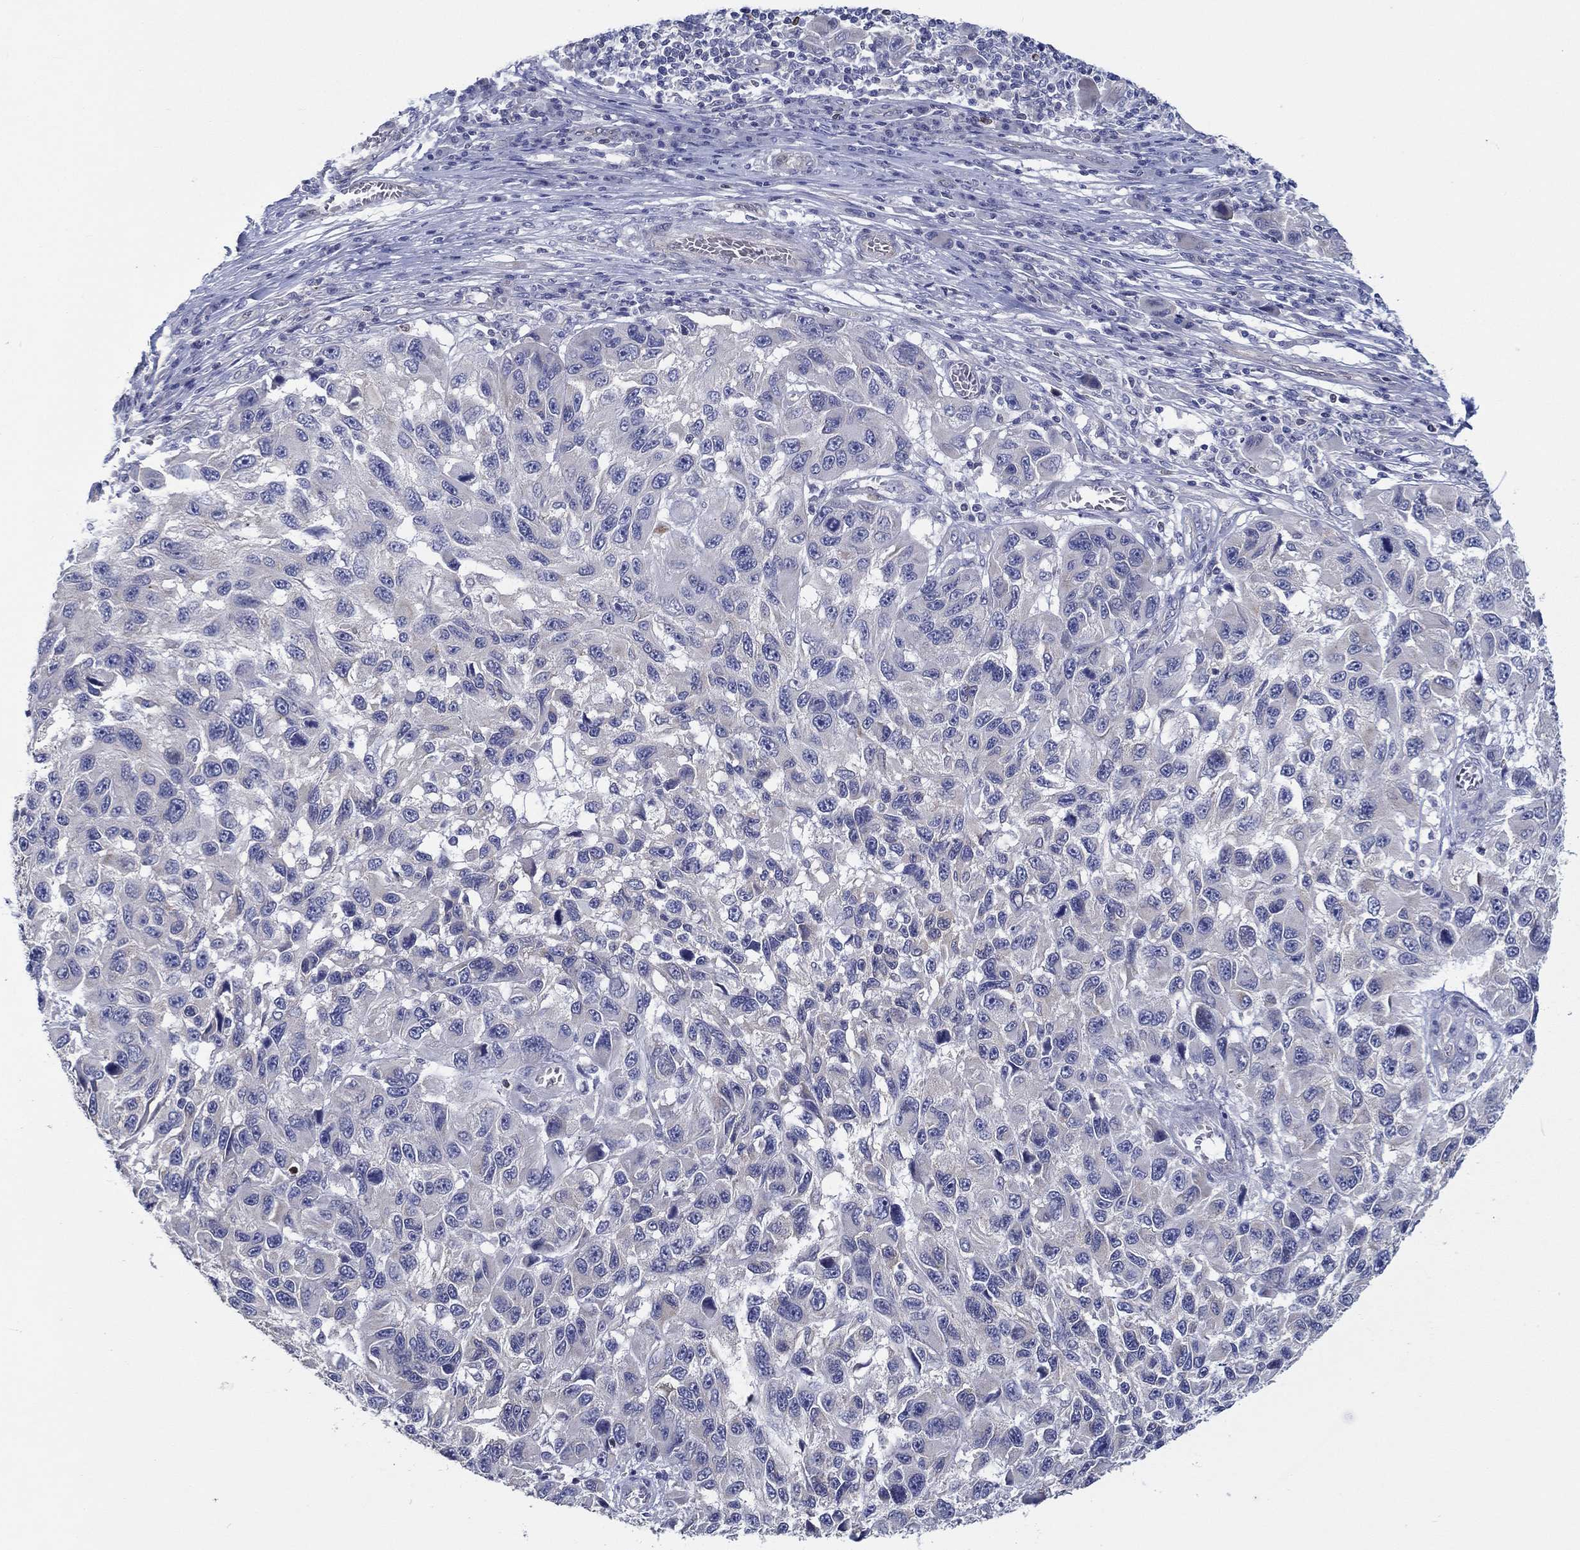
{"staining": {"intensity": "negative", "quantity": "none", "location": "none"}, "tissue": "melanoma", "cell_type": "Tumor cells", "image_type": "cancer", "snomed": [{"axis": "morphology", "description": "Malignant melanoma, NOS"}, {"axis": "topography", "description": "Skin"}], "caption": "IHC histopathology image of malignant melanoma stained for a protein (brown), which exhibits no staining in tumor cells.", "gene": "ERMP1", "patient": {"sex": "male", "age": 53}}